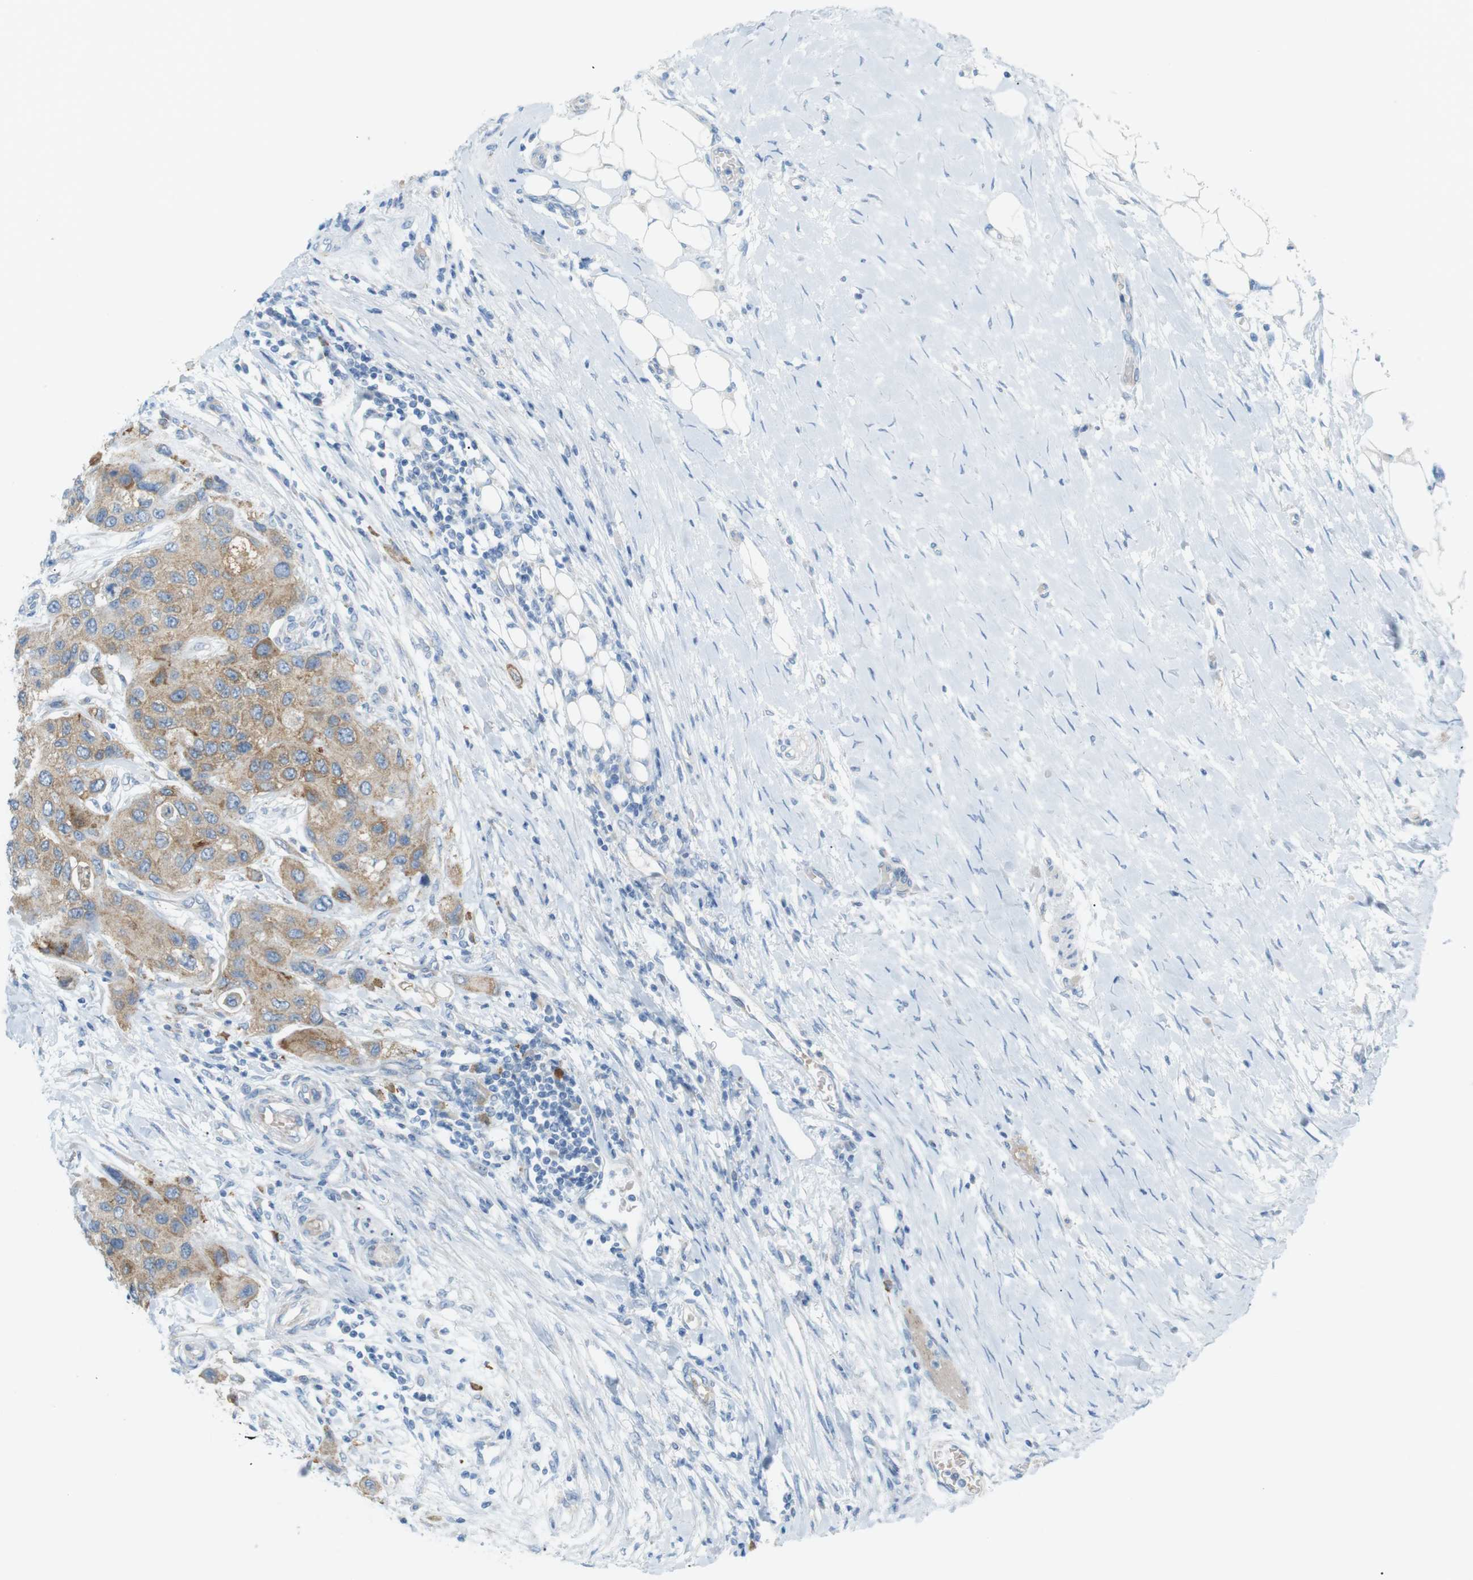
{"staining": {"intensity": "weak", "quantity": ">75%", "location": "cytoplasmic/membranous"}, "tissue": "urothelial cancer", "cell_type": "Tumor cells", "image_type": "cancer", "snomed": [{"axis": "morphology", "description": "Urothelial carcinoma, High grade"}, {"axis": "topography", "description": "Urinary bladder"}], "caption": "The immunohistochemical stain shows weak cytoplasmic/membranous staining in tumor cells of urothelial carcinoma (high-grade) tissue.", "gene": "VAMP1", "patient": {"sex": "female", "age": 56}}